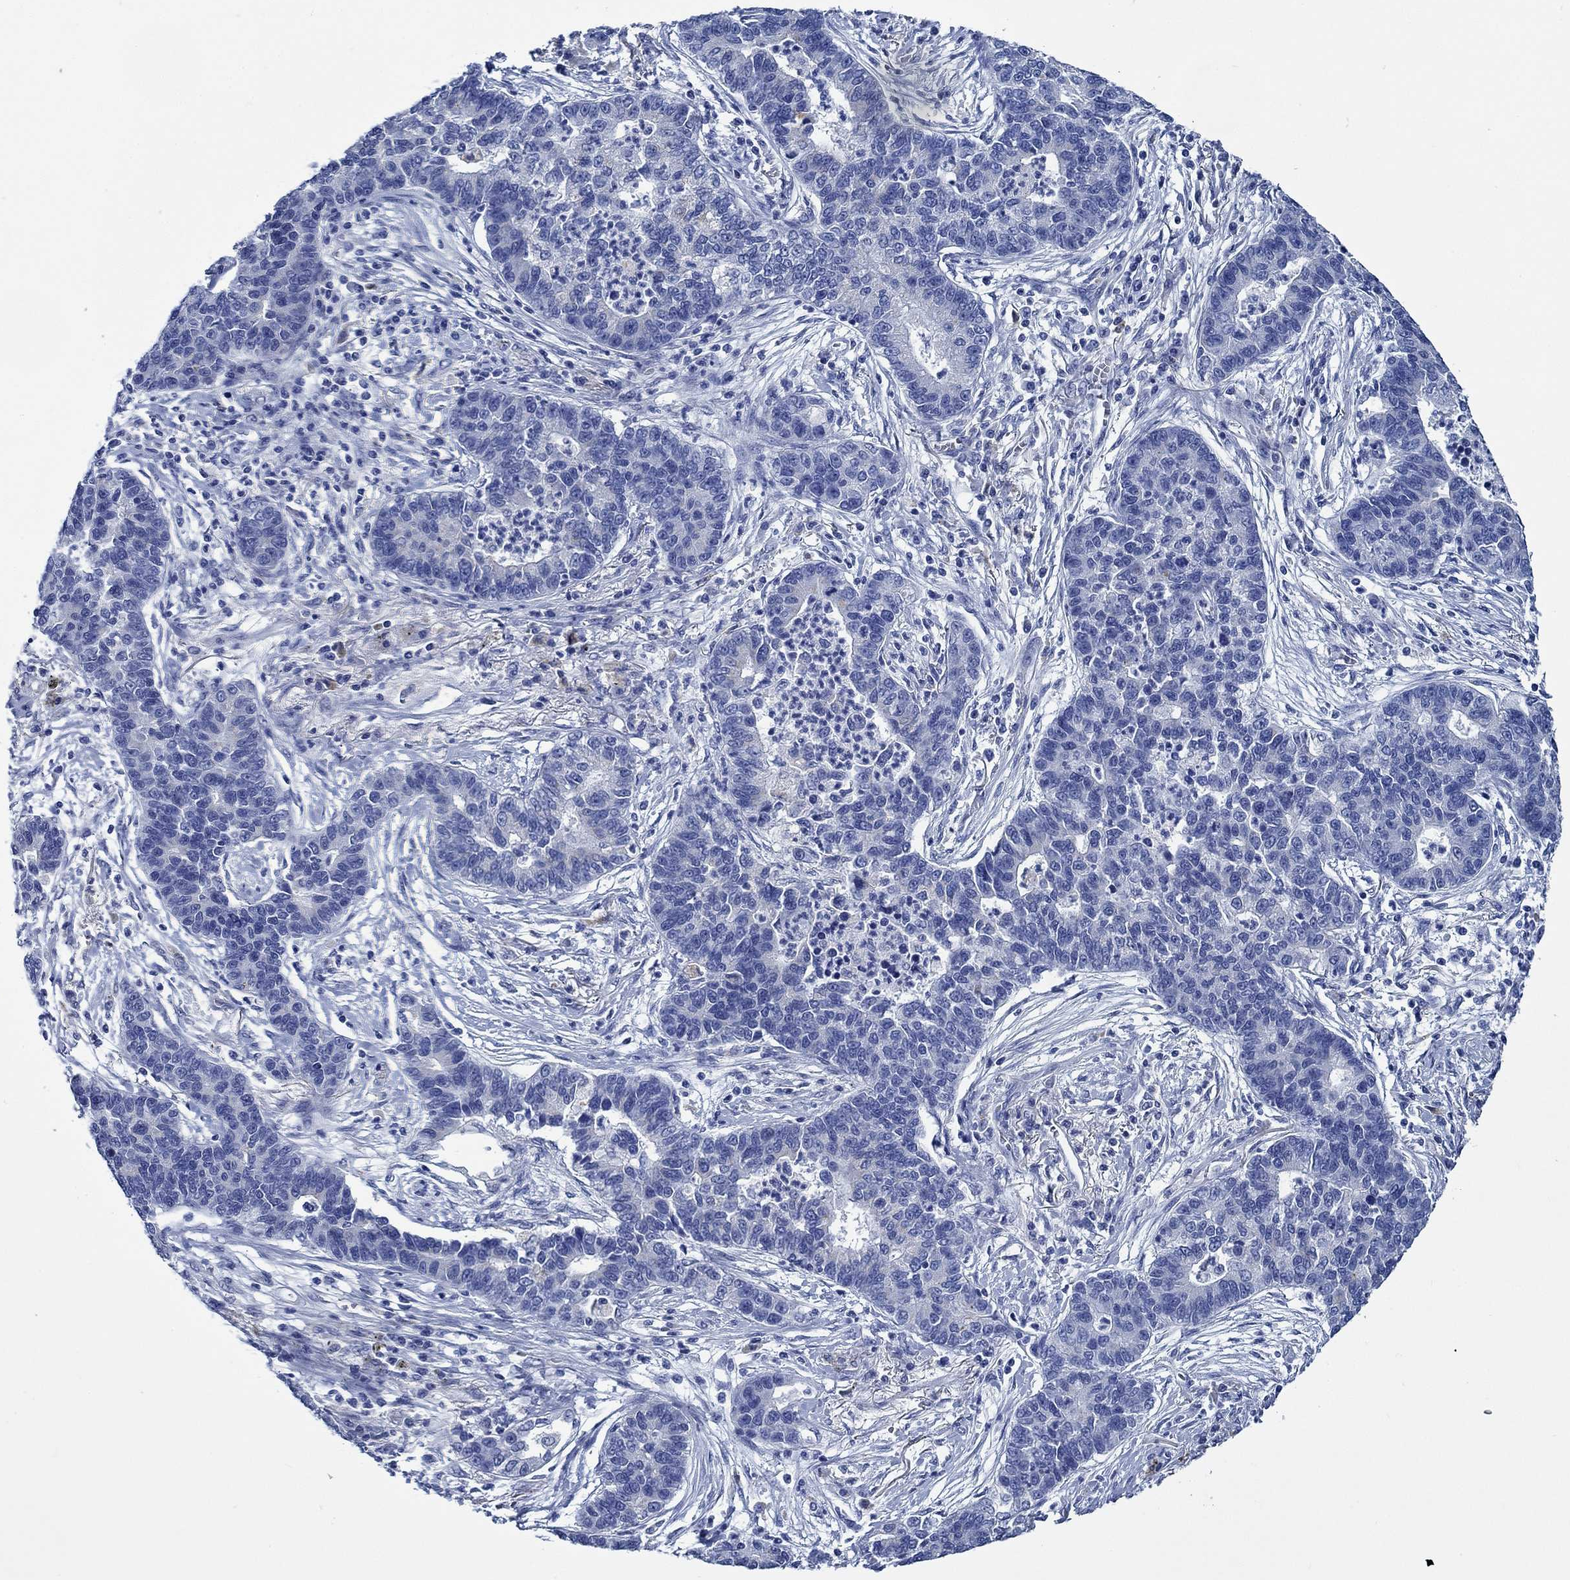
{"staining": {"intensity": "negative", "quantity": "none", "location": "none"}, "tissue": "lung cancer", "cell_type": "Tumor cells", "image_type": "cancer", "snomed": [{"axis": "morphology", "description": "Adenocarcinoma, NOS"}, {"axis": "topography", "description": "Lung"}], "caption": "Immunohistochemistry histopathology image of lung cancer (adenocarcinoma) stained for a protein (brown), which shows no positivity in tumor cells.", "gene": "SVEP1", "patient": {"sex": "female", "age": 57}}